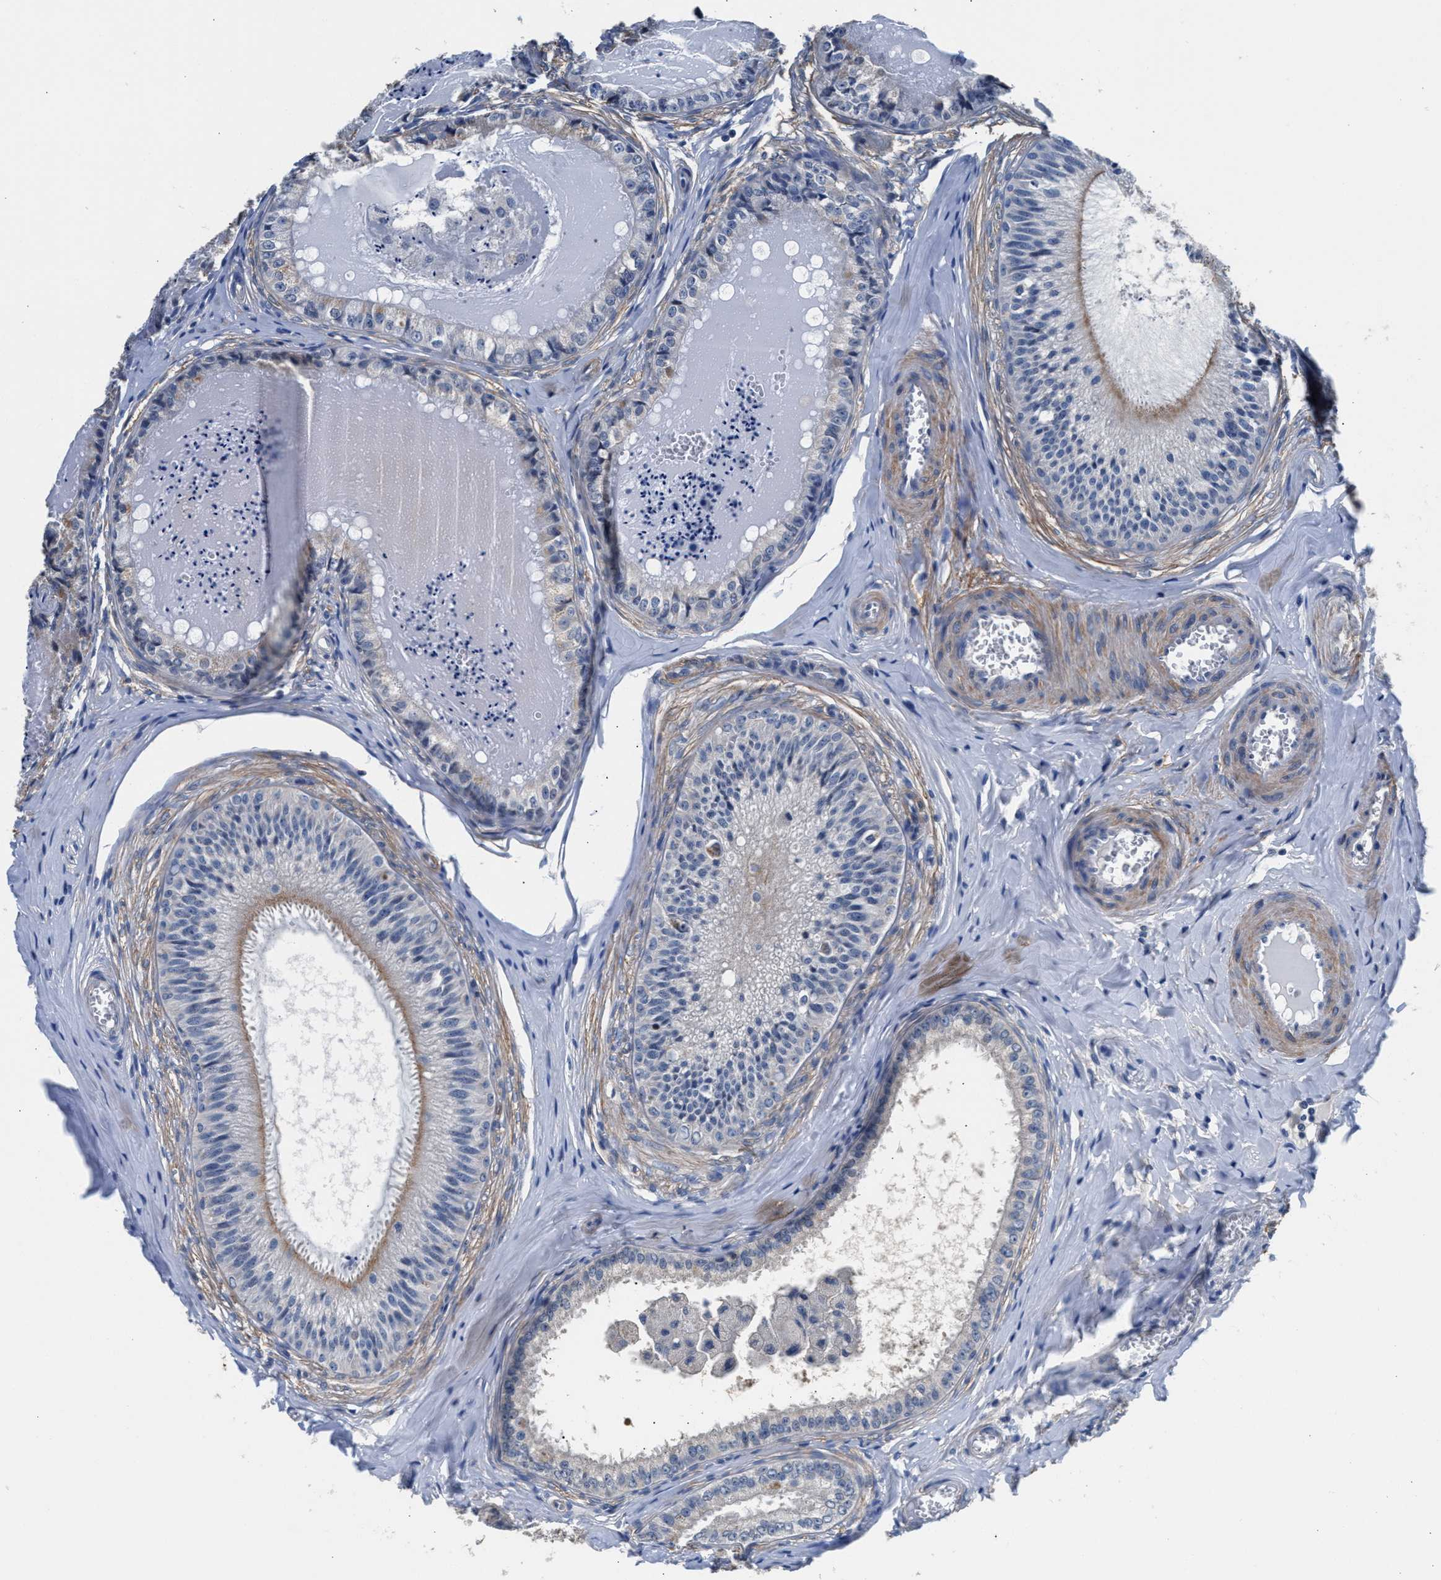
{"staining": {"intensity": "negative", "quantity": "none", "location": "none"}, "tissue": "epididymis", "cell_type": "Glandular cells", "image_type": "normal", "snomed": [{"axis": "morphology", "description": "Normal tissue, NOS"}, {"axis": "topography", "description": "Epididymis"}], "caption": "This photomicrograph is of benign epididymis stained with immunohistochemistry to label a protein in brown with the nuclei are counter-stained blue. There is no positivity in glandular cells.", "gene": "MYH3", "patient": {"sex": "male", "age": 31}}